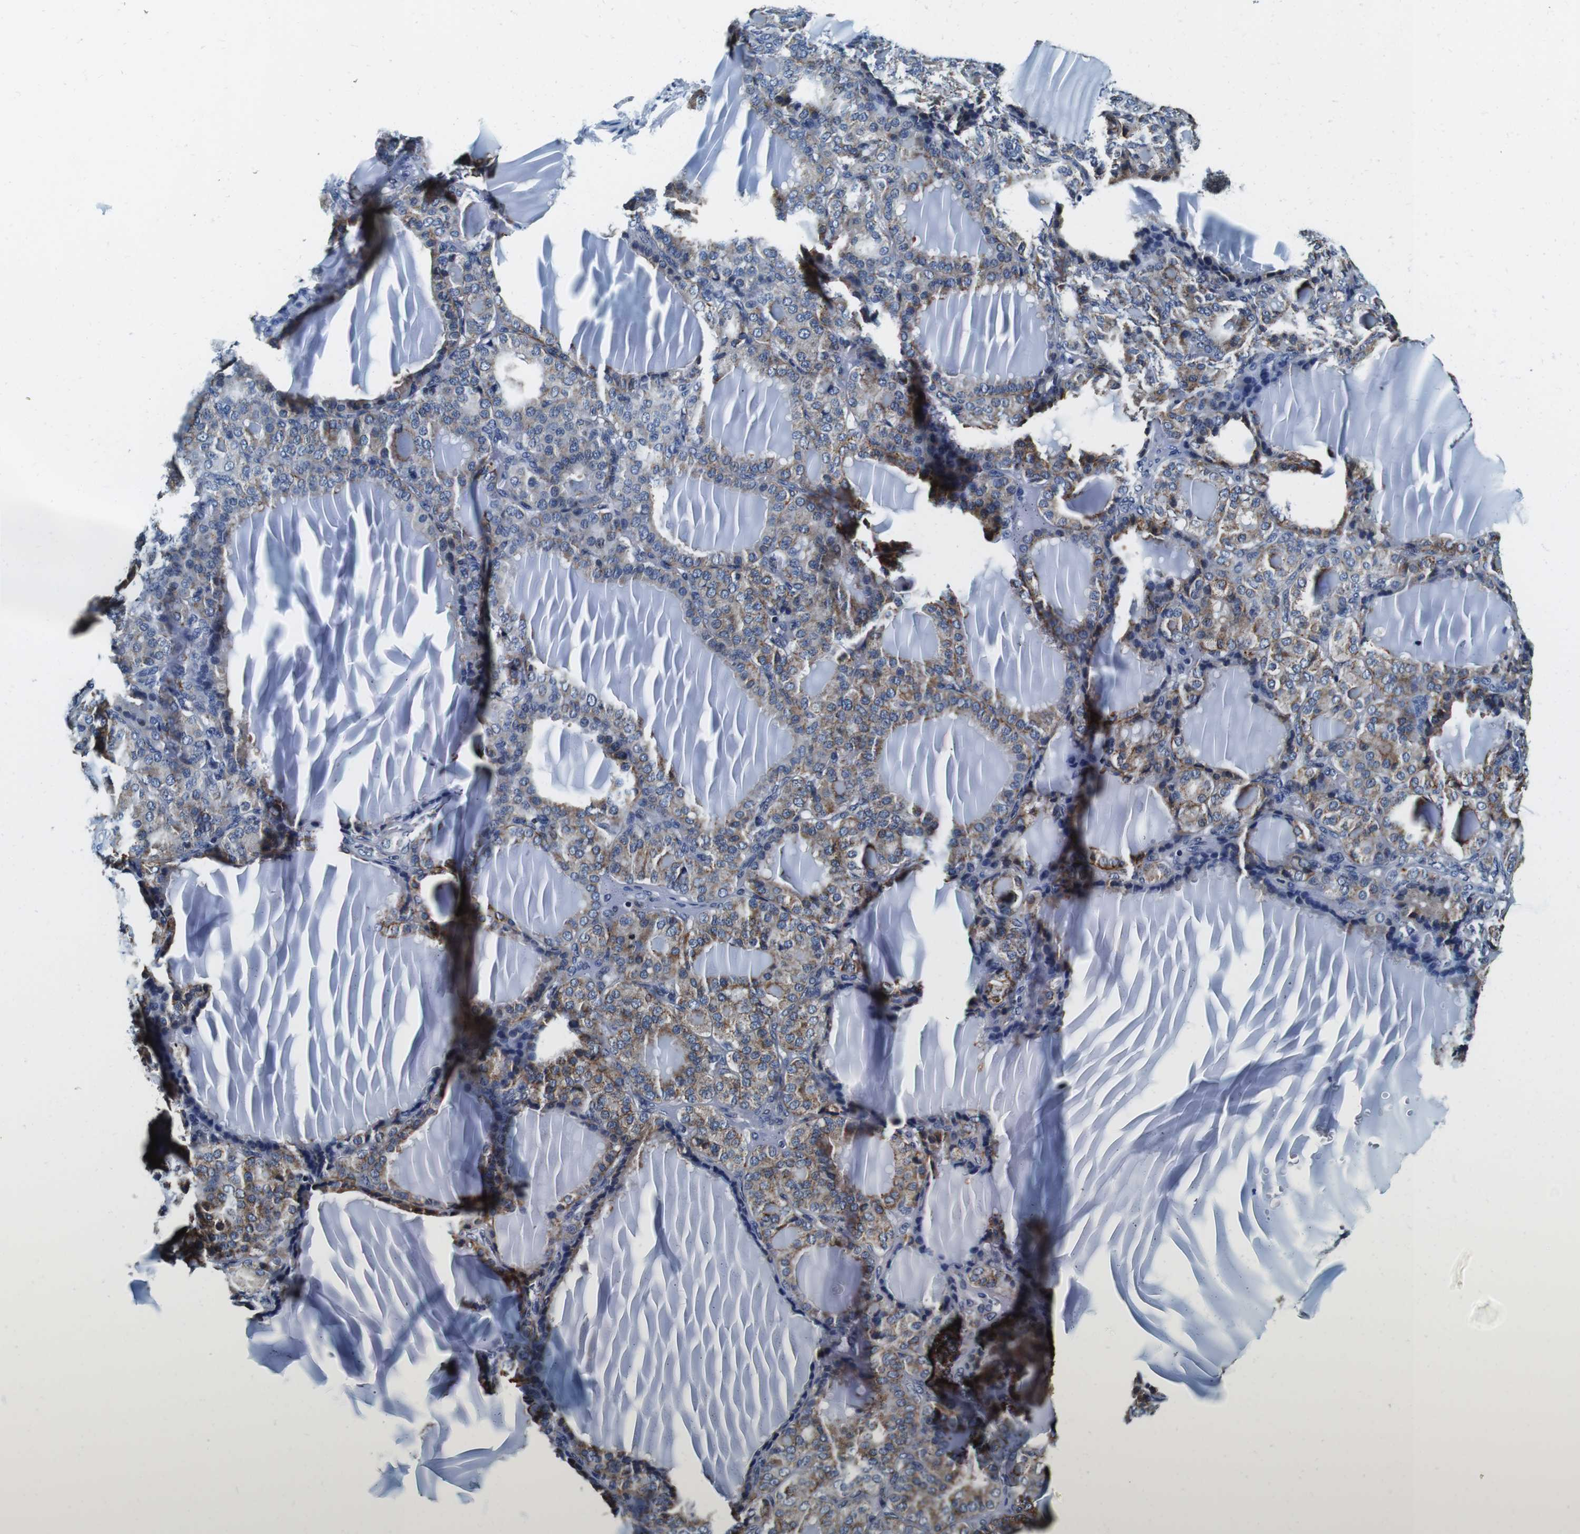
{"staining": {"intensity": "moderate", "quantity": ">75%", "location": "cytoplasmic/membranous"}, "tissue": "thyroid gland", "cell_type": "Glandular cells", "image_type": "normal", "snomed": [{"axis": "morphology", "description": "Normal tissue, NOS"}, {"axis": "topography", "description": "Thyroid gland"}], "caption": "DAB immunohistochemical staining of unremarkable thyroid gland reveals moderate cytoplasmic/membranous protein staining in approximately >75% of glandular cells.", "gene": "FAR2", "patient": {"sex": "female", "age": 28}}